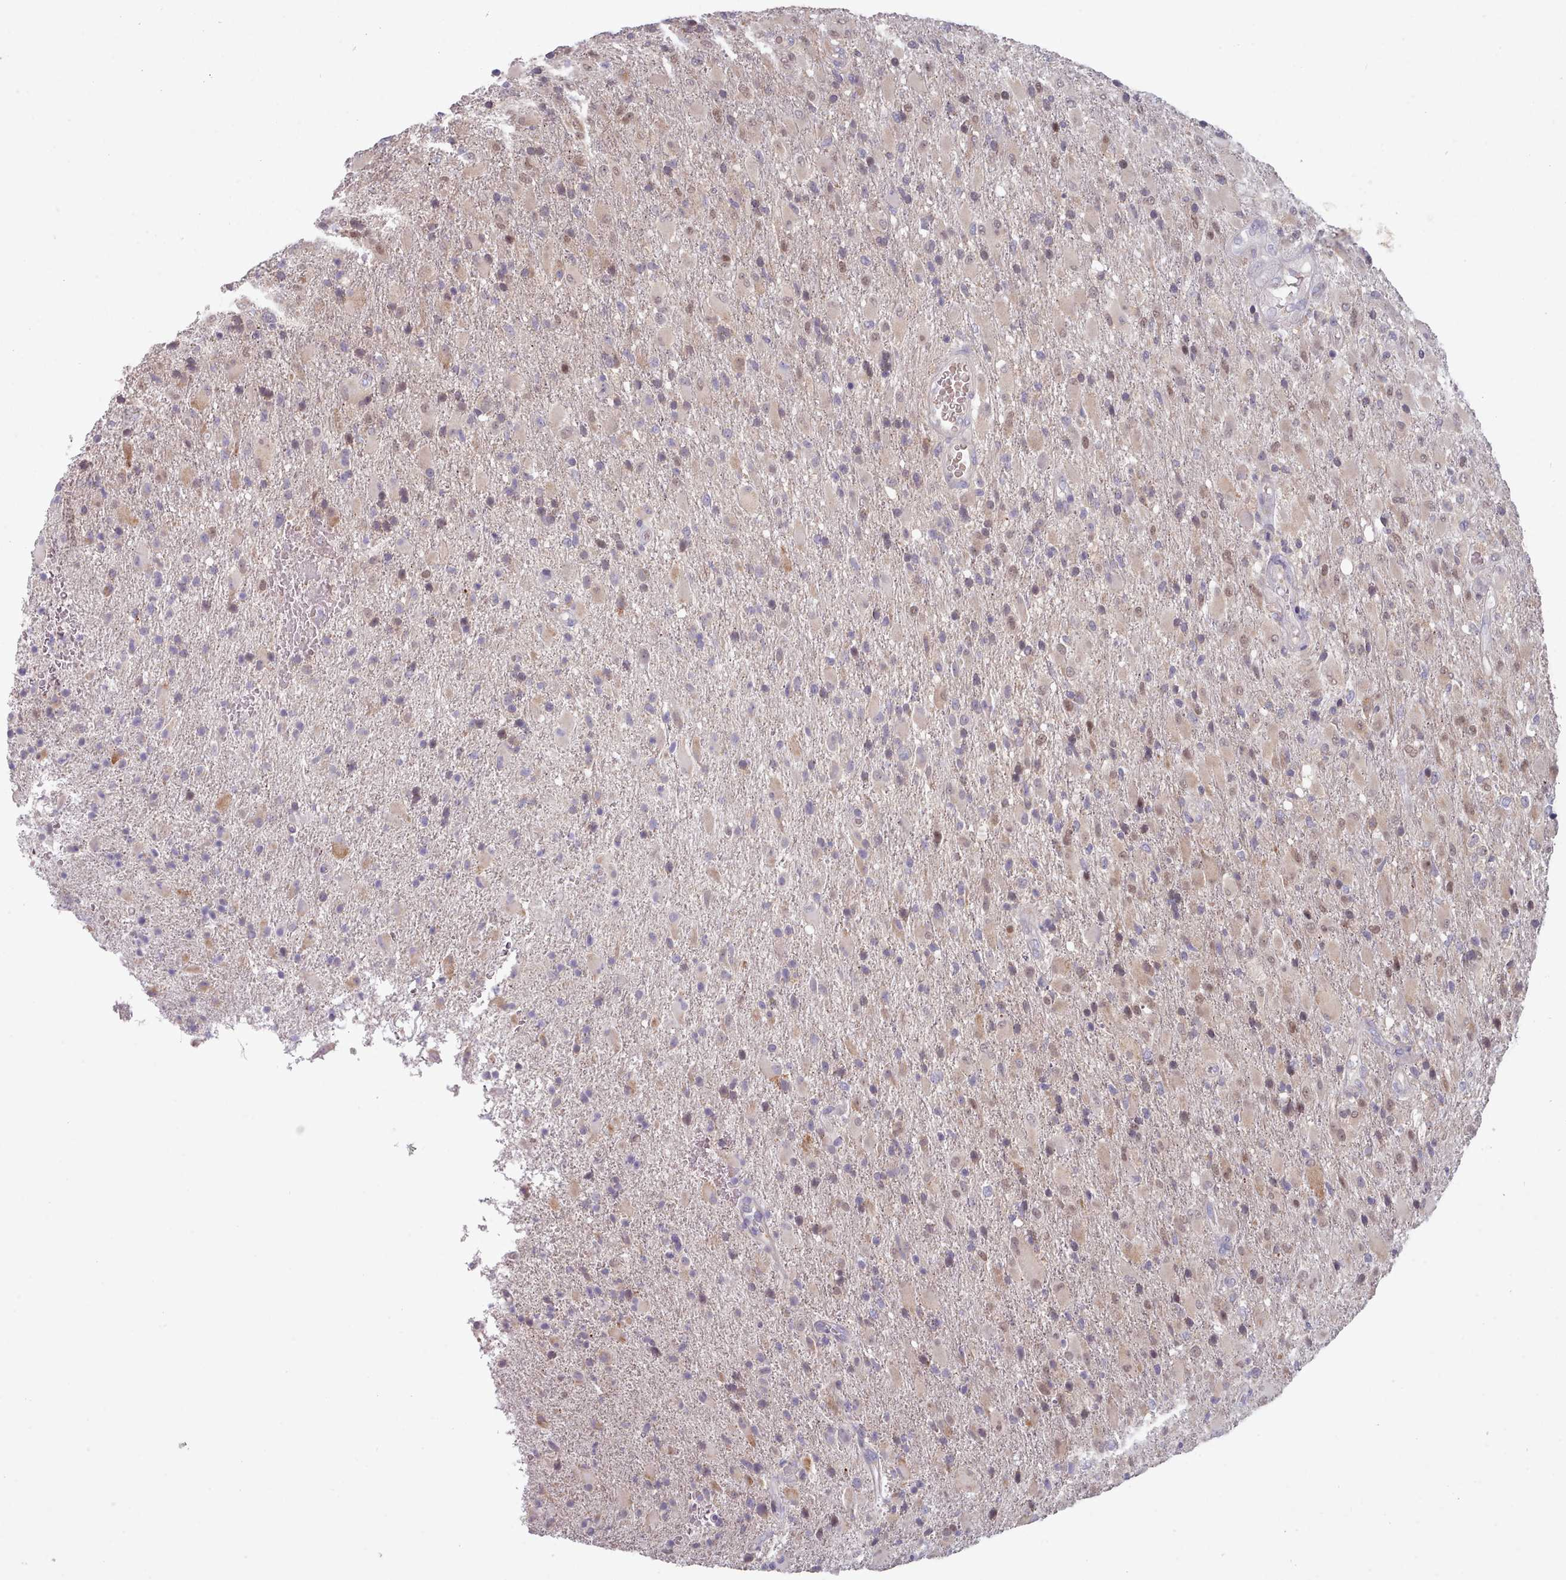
{"staining": {"intensity": "negative", "quantity": "none", "location": "none"}, "tissue": "glioma", "cell_type": "Tumor cells", "image_type": "cancer", "snomed": [{"axis": "morphology", "description": "Glioma, malignant, Low grade"}, {"axis": "topography", "description": "Brain"}], "caption": "A photomicrograph of glioma stained for a protein displays no brown staining in tumor cells. (Stains: DAB (3,3'-diaminobenzidine) IHC with hematoxylin counter stain, Microscopy: brightfield microscopy at high magnification).", "gene": "CLNS1A", "patient": {"sex": "male", "age": 65}}